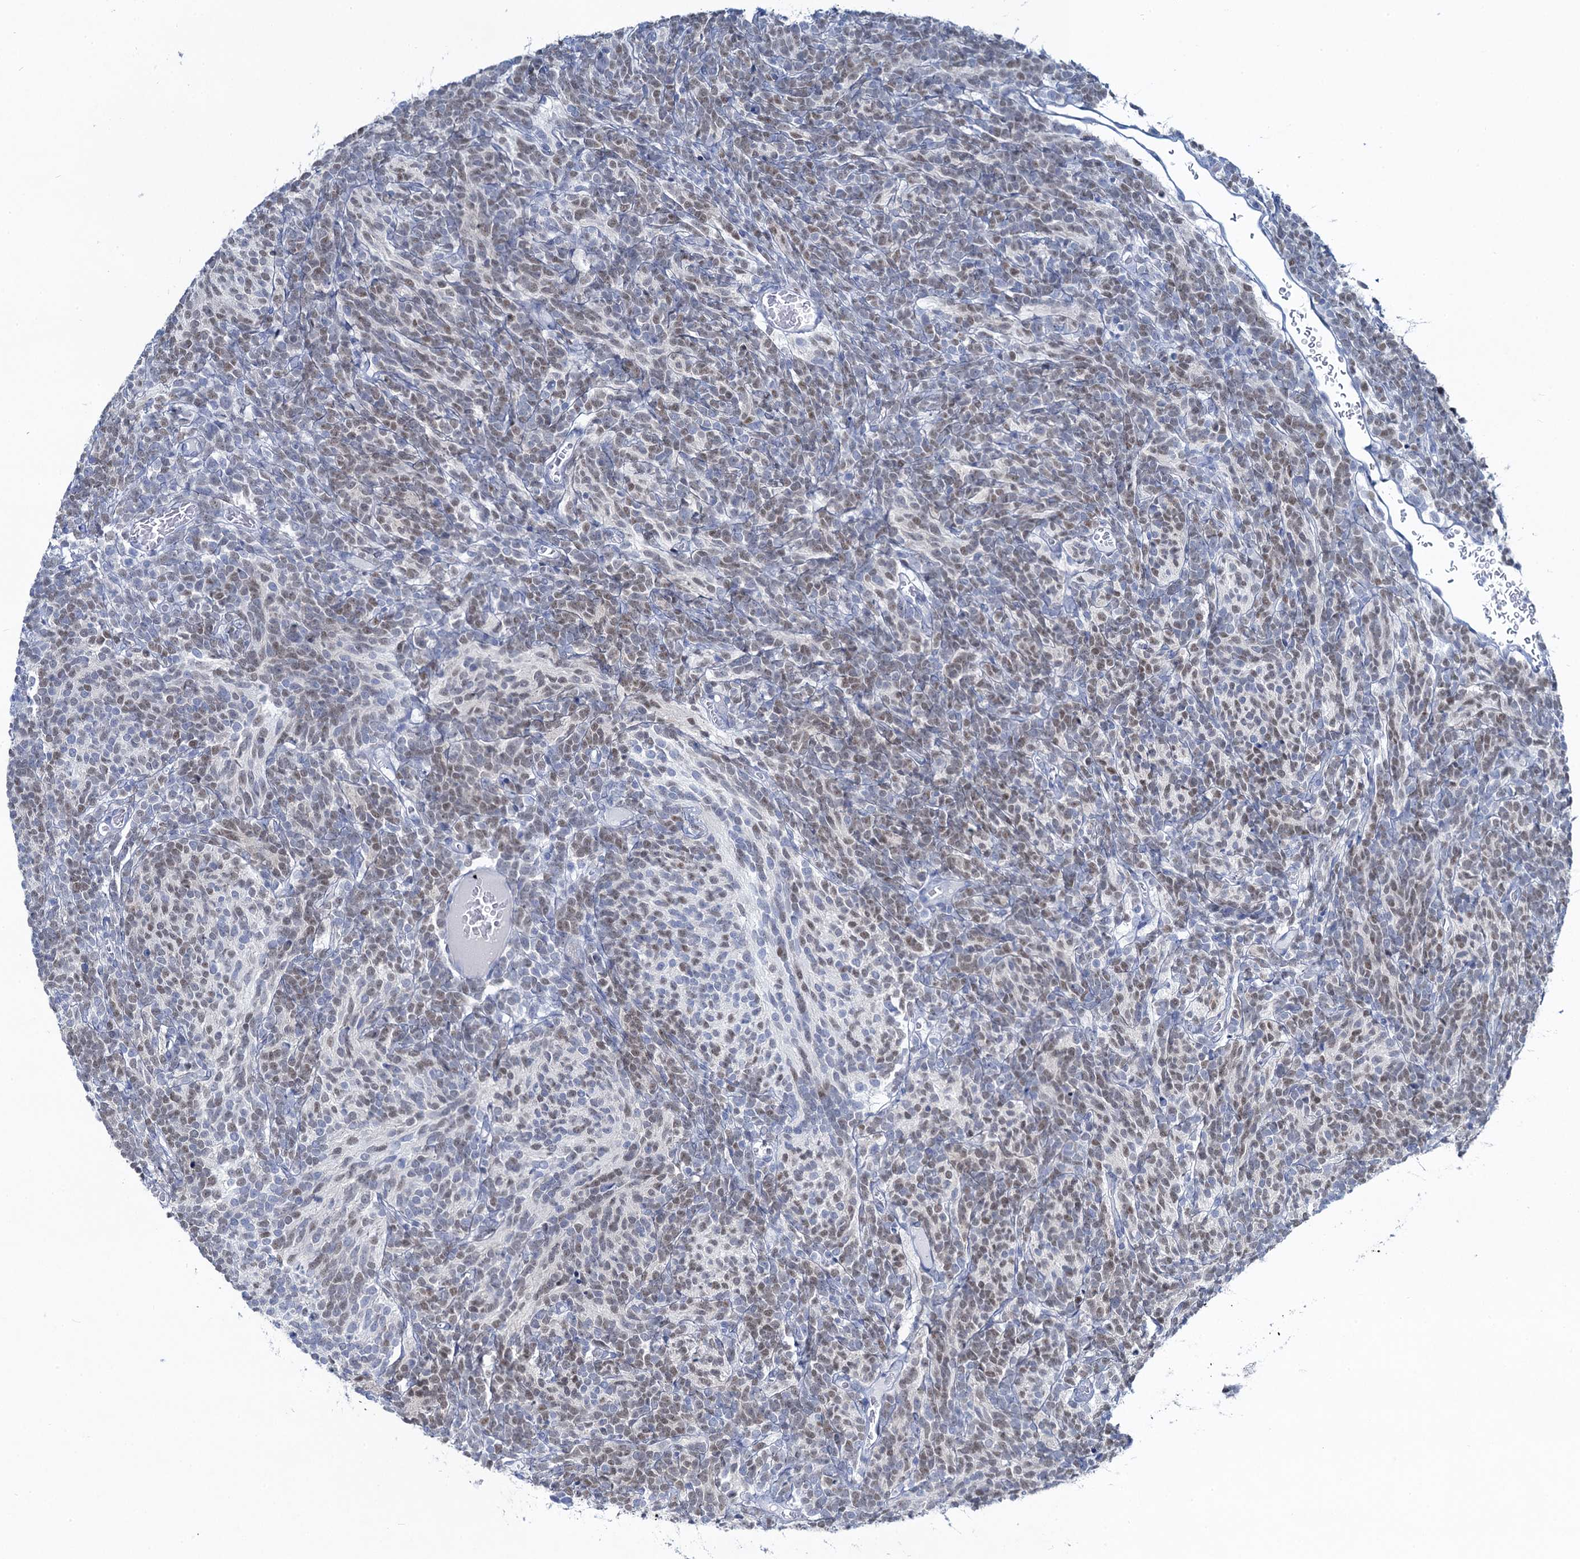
{"staining": {"intensity": "weak", "quantity": "25%-75%", "location": "nuclear"}, "tissue": "glioma", "cell_type": "Tumor cells", "image_type": "cancer", "snomed": [{"axis": "morphology", "description": "Glioma, malignant, Low grade"}, {"axis": "topography", "description": "Brain"}], "caption": "Immunohistochemical staining of human malignant glioma (low-grade) reveals weak nuclear protein expression in about 25%-75% of tumor cells.", "gene": "TOX3", "patient": {"sex": "female", "age": 1}}